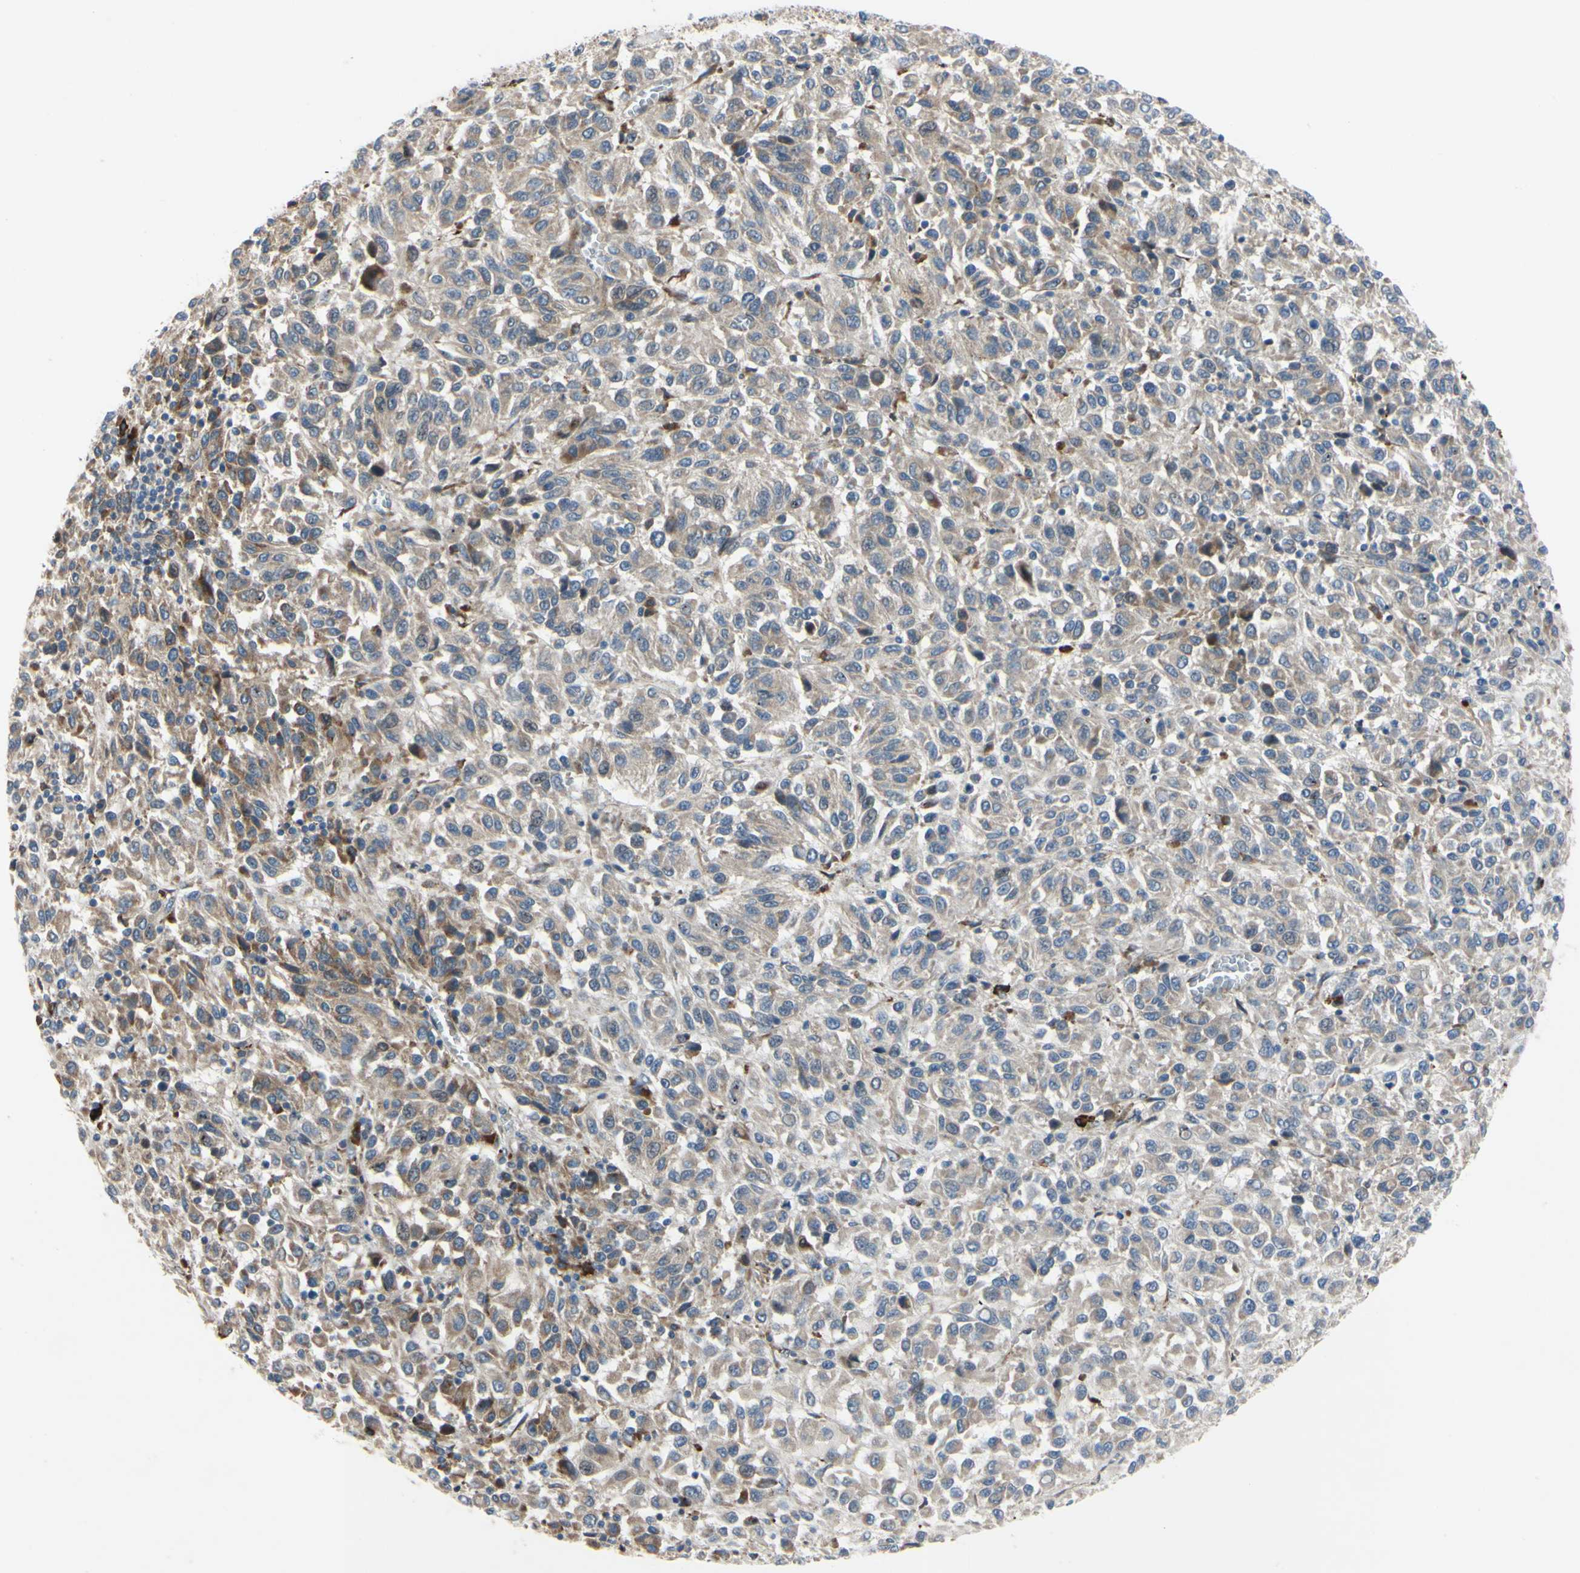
{"staining": {"intensity": "weak", "quantity": "25%-75%", "location": "cytoplasmic/membranous"}, "tissue": "melanoma", "cell_type": "Tumor cells", "image_type": "cancer", "snomed": [{"axis": "morphology", "description": "Malignant melanoma, Metastatic site"}, {"axis": "topography", "description": "Lung"}], "caption": "Malignant melanoma (metastatic site) stained with a protein marker displays weak staining in tumor cells.", "gene": "XIAP", "patient": {"sex": "male", "age": 64}}